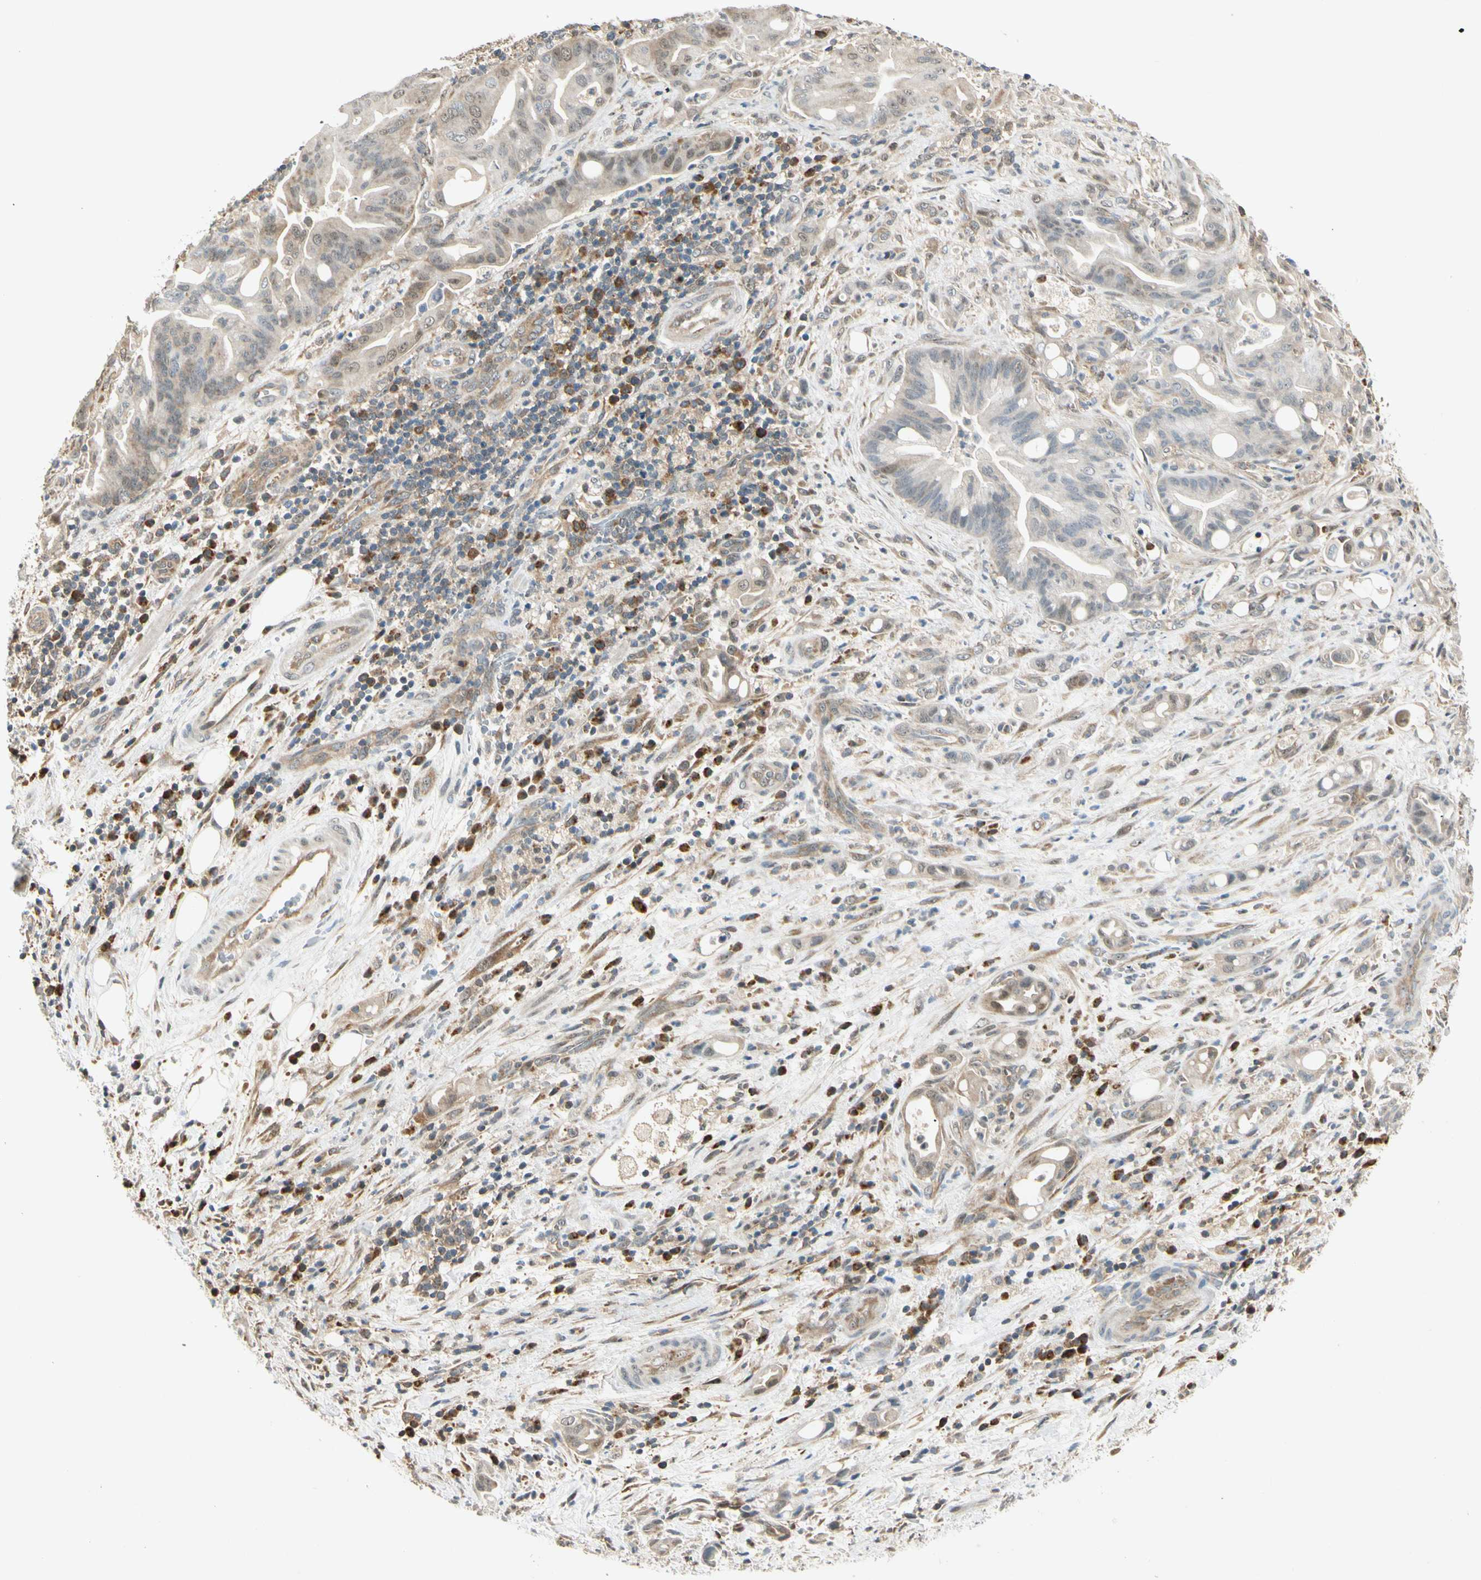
{"staining": {"intensity": "weak", "quantity": "<25%", "location": "cytoplasmic/membranous"}, "tissue": "liver cancer", "cell_type": "Tumor cells", "image_type": "cancer", "snomed": [{"axis": "morphology", "description": "Cholangiocarcinoma"}, {"axis": "topography", "description": "Liver"}], "caption": "Immunohistochemistry (IHC) histopathology image of liver cancer (cholangiocarcinoma) stained for a protein (brown), which shows no staining in tumor cells.", "gene": "IPO5", "patient": {"sex": "female", "age": 68}}